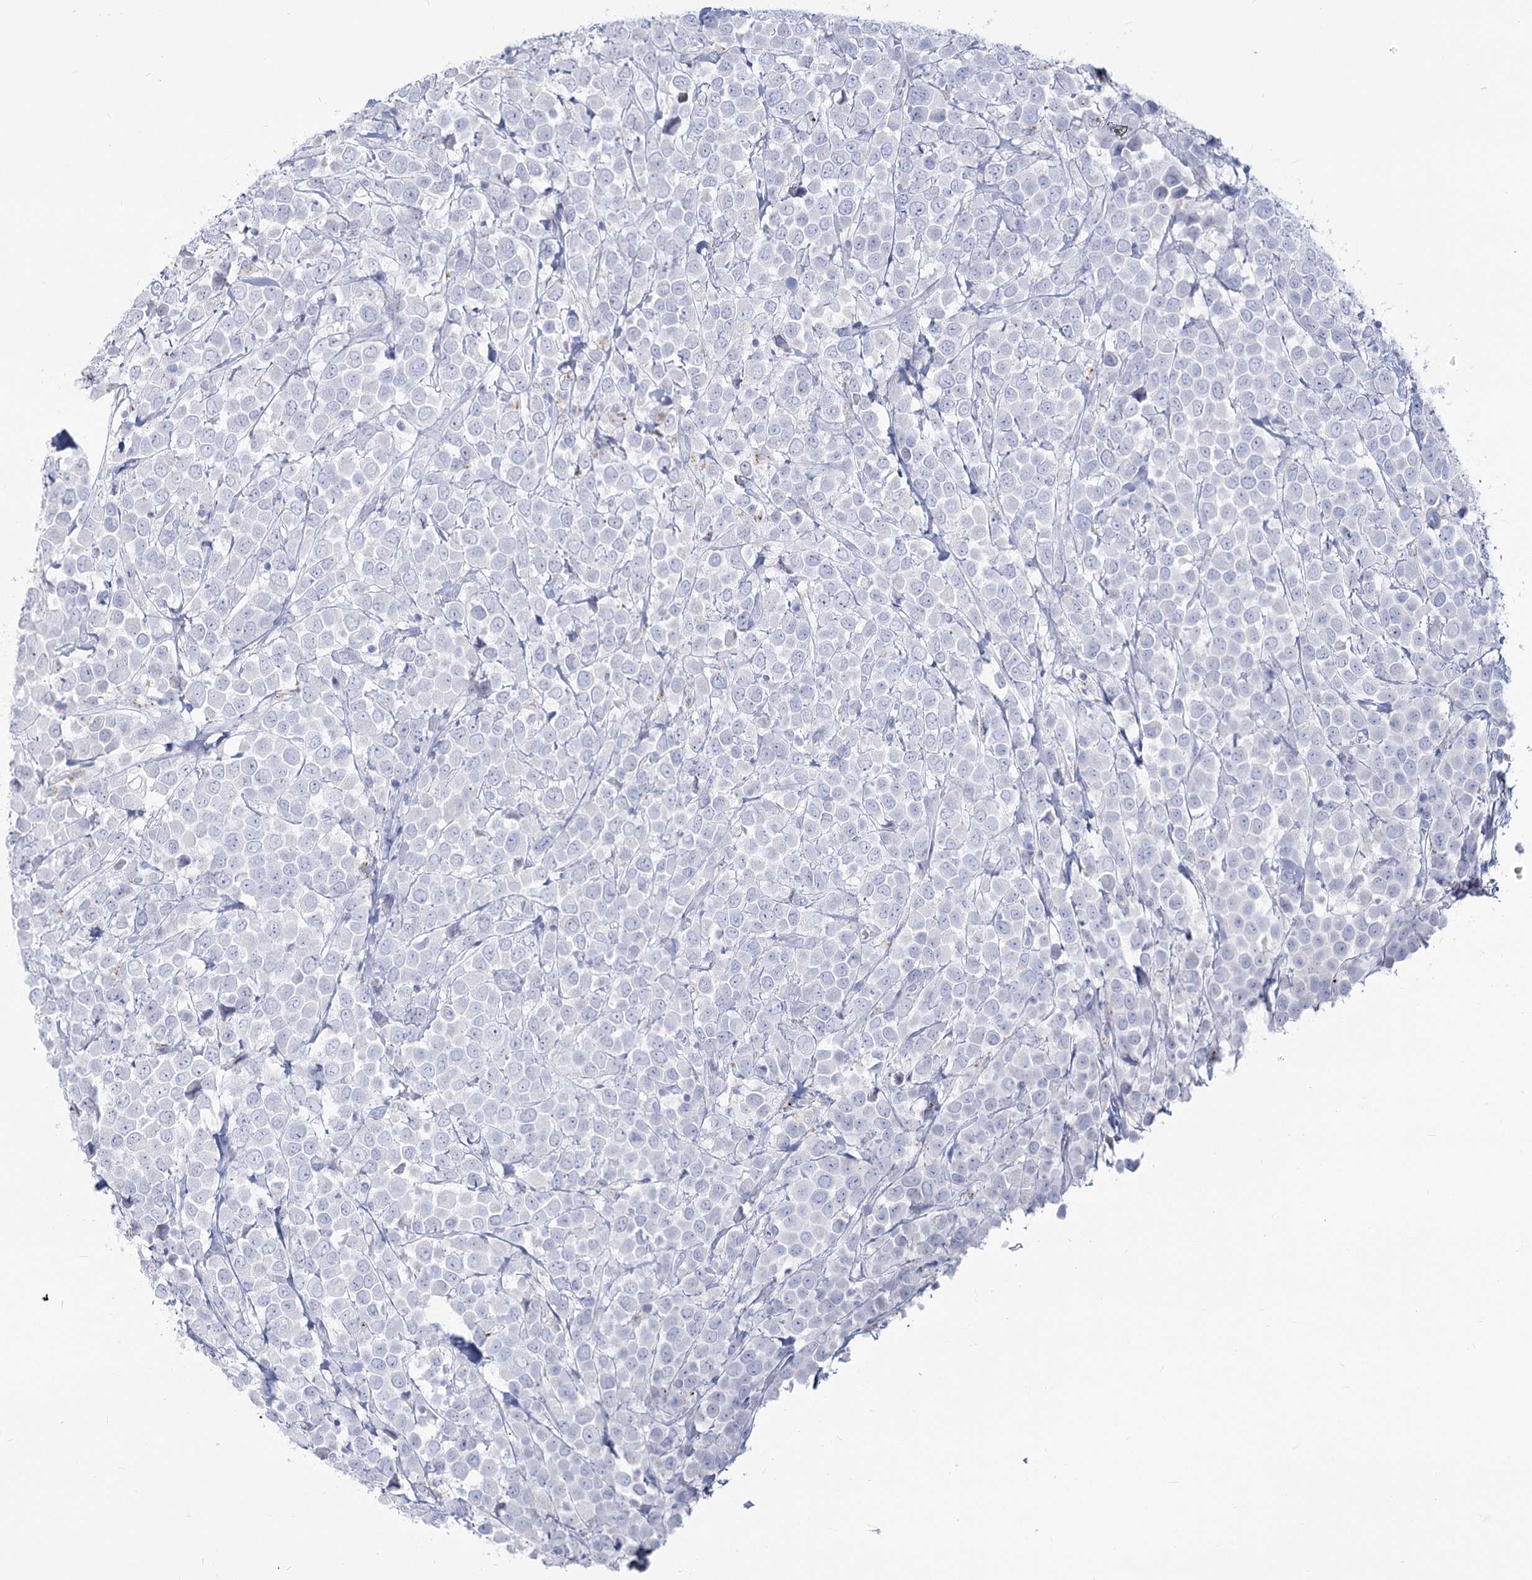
{"staining": {"intensity": "negative", "quantity": "none", "location": "none"}, "tissue": "breast cancer", "cell_type": "Tumor cells", "image_type": "cancer", "snomed": [{"axis": "morphology", "description": "Duct carcinoma"}, {"axis": "topography", "description": "Breast"}], "caption": "Human invasive ductal carcinoma (breast) stained for a protein using immunohistochemistry (IHC) reveals no staining in tumor cells.", "gene": "SLC6A19", "patient": {"sex": "female", "age": 61}}